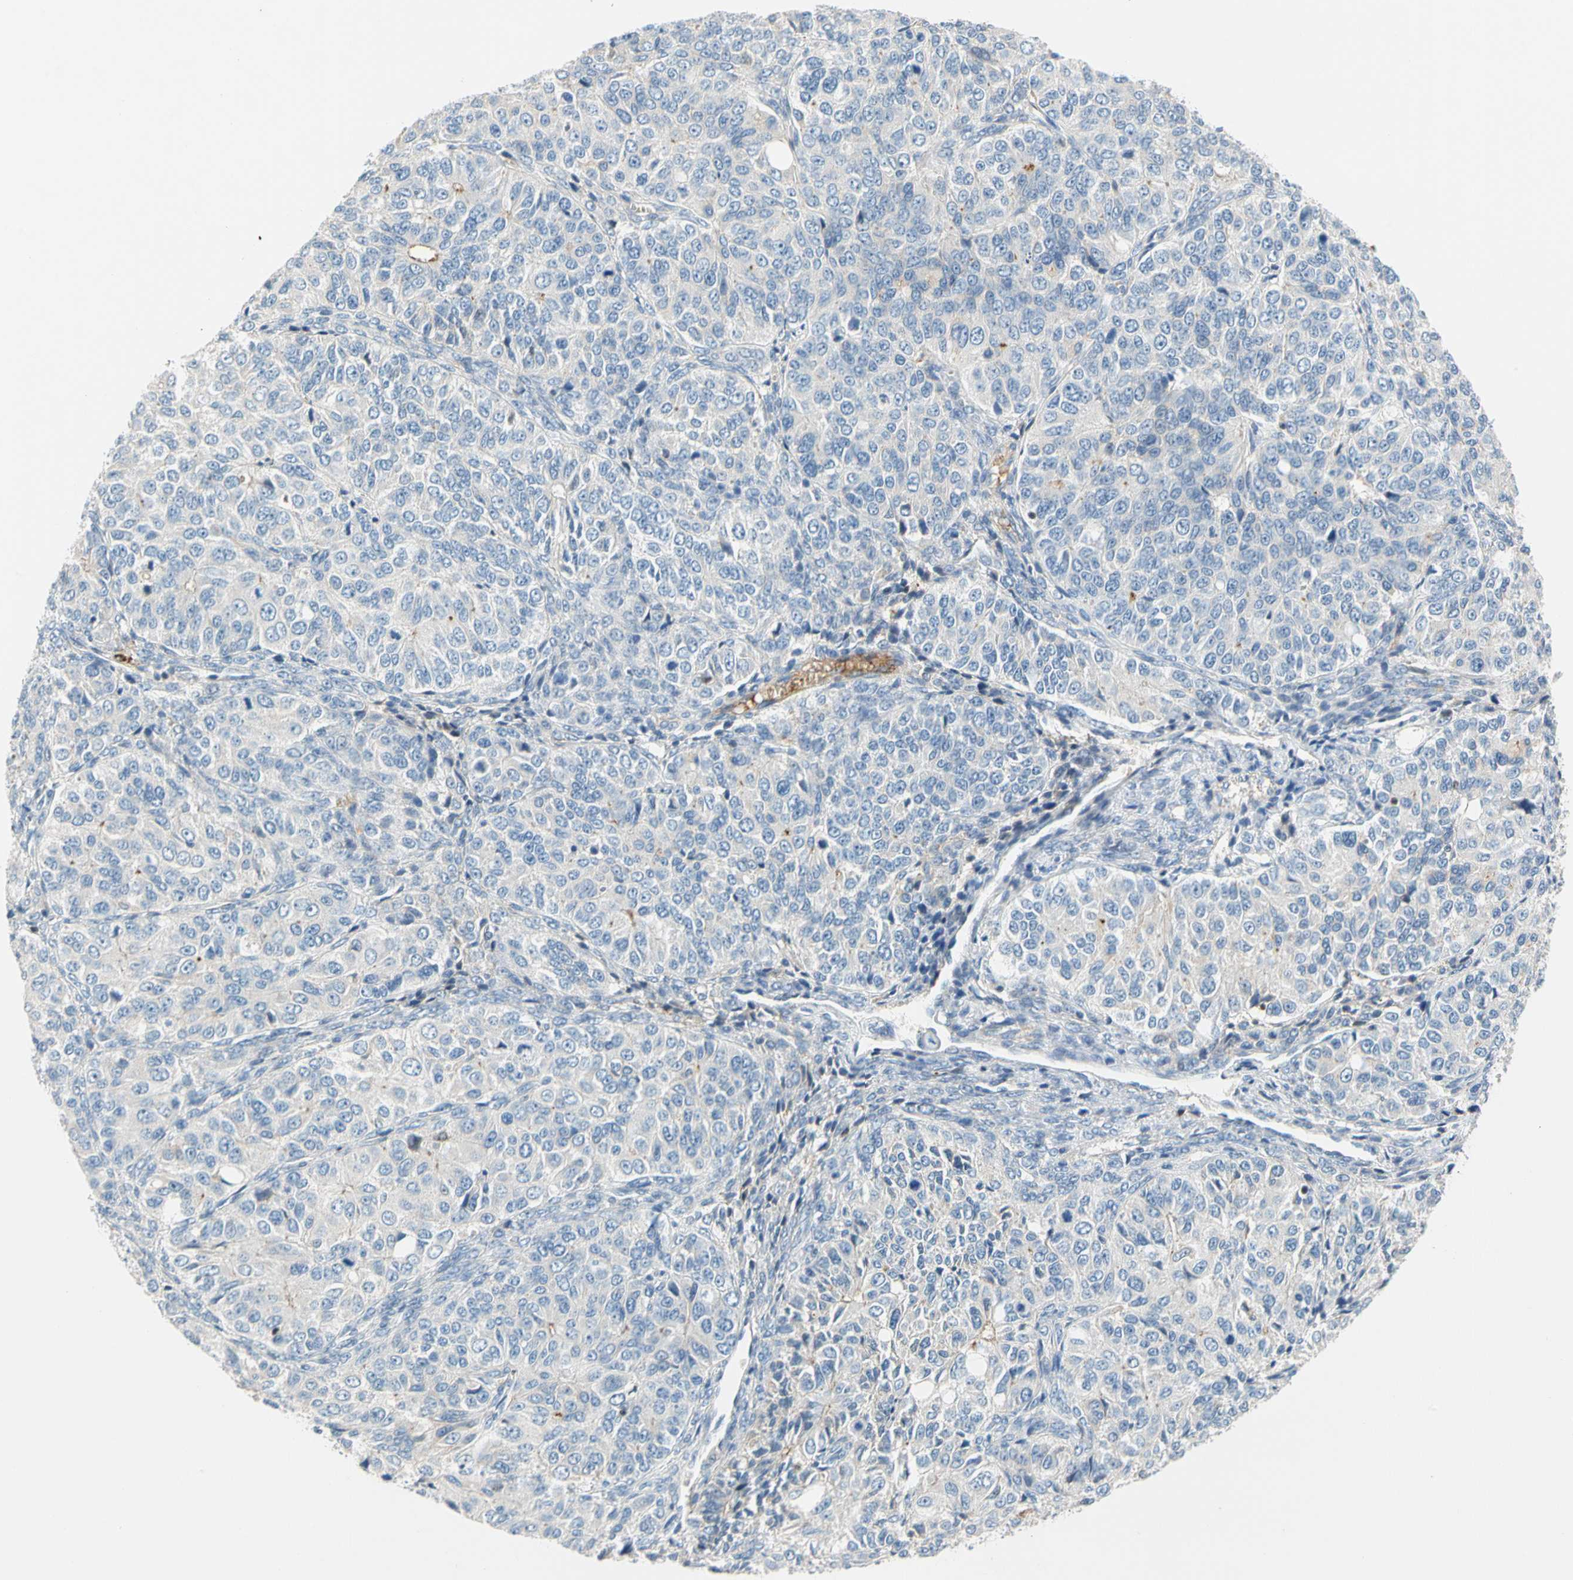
{"staining": {"intensity": "negative", "quantity": "none", "location": "none"}, "tissue": "ovarian cancer", "cell_type": "Tumor cells", "image_type": "cancer", "snomed": [{"axis": "morphology", "description": "Carcinoma, endometroid"}, {"axis": "topography", "description": "Ovary"}], "caption": "The image reveals no staining of tumor cells in endometroid carcinoma (ovarian). (Brightfield microscopy of DAB IHC at high magnification).", "gene": "SP140", "patient": {"sex": "female", "age": 51}}